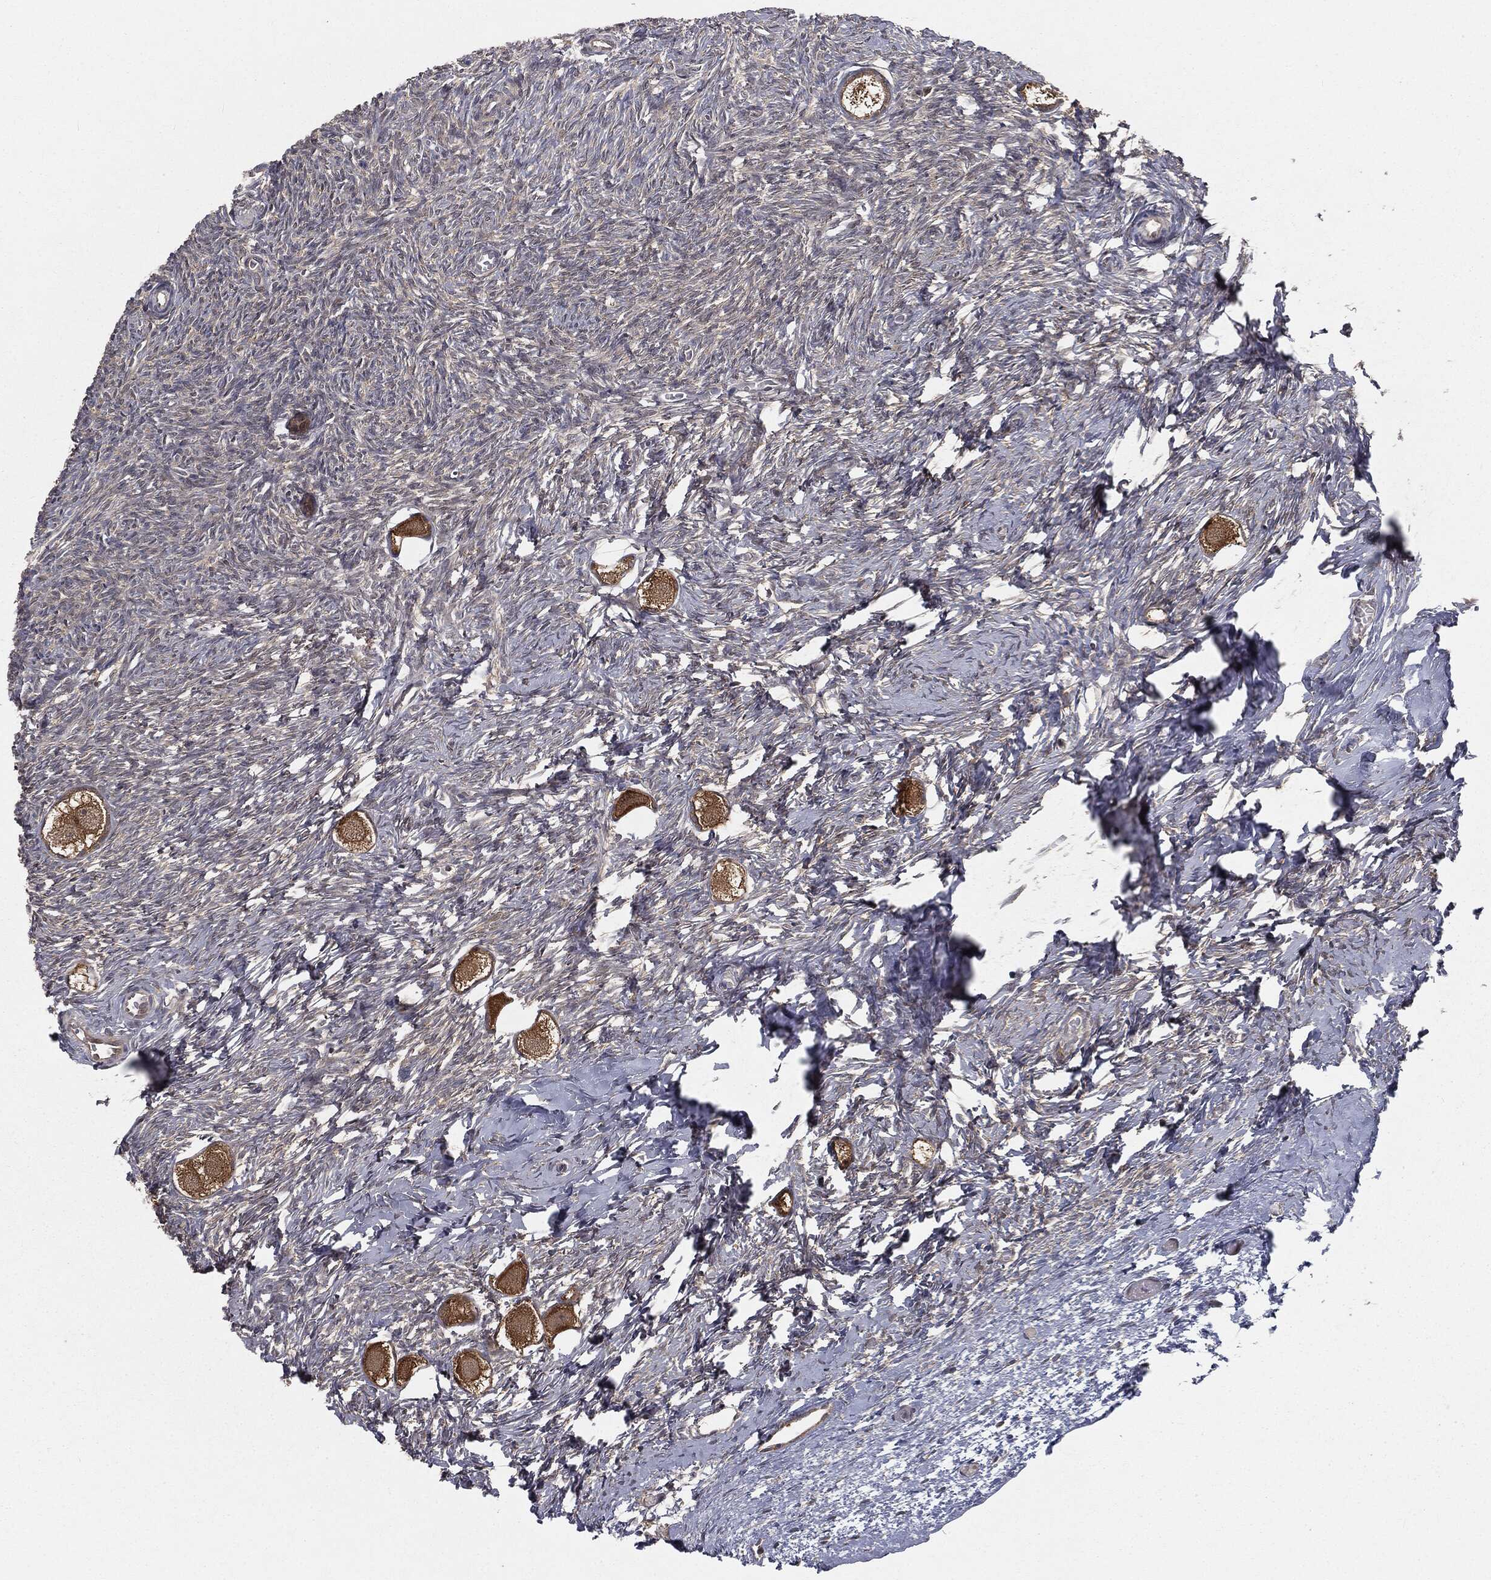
{"staining": {"intensity": "strong", "quantity": ">75%", "location": "cytoplasmic/membranous"}, "tissue": "ovary", "cell_type": "Follicle cells", "image_type": "normal", "snomed": [{"axis": "morphology", "description": "Normal tissue, NOS"}, {"axis": "topography", "description": "Ovary"}], "caption": "Protein analysis of unremarkable ovary exhibits strong cytoplasmic/membranous positivity in approximately >75% of follicle cells.", "gene": "FBXO7", "patient": {"sex": "female", "age": 27}}